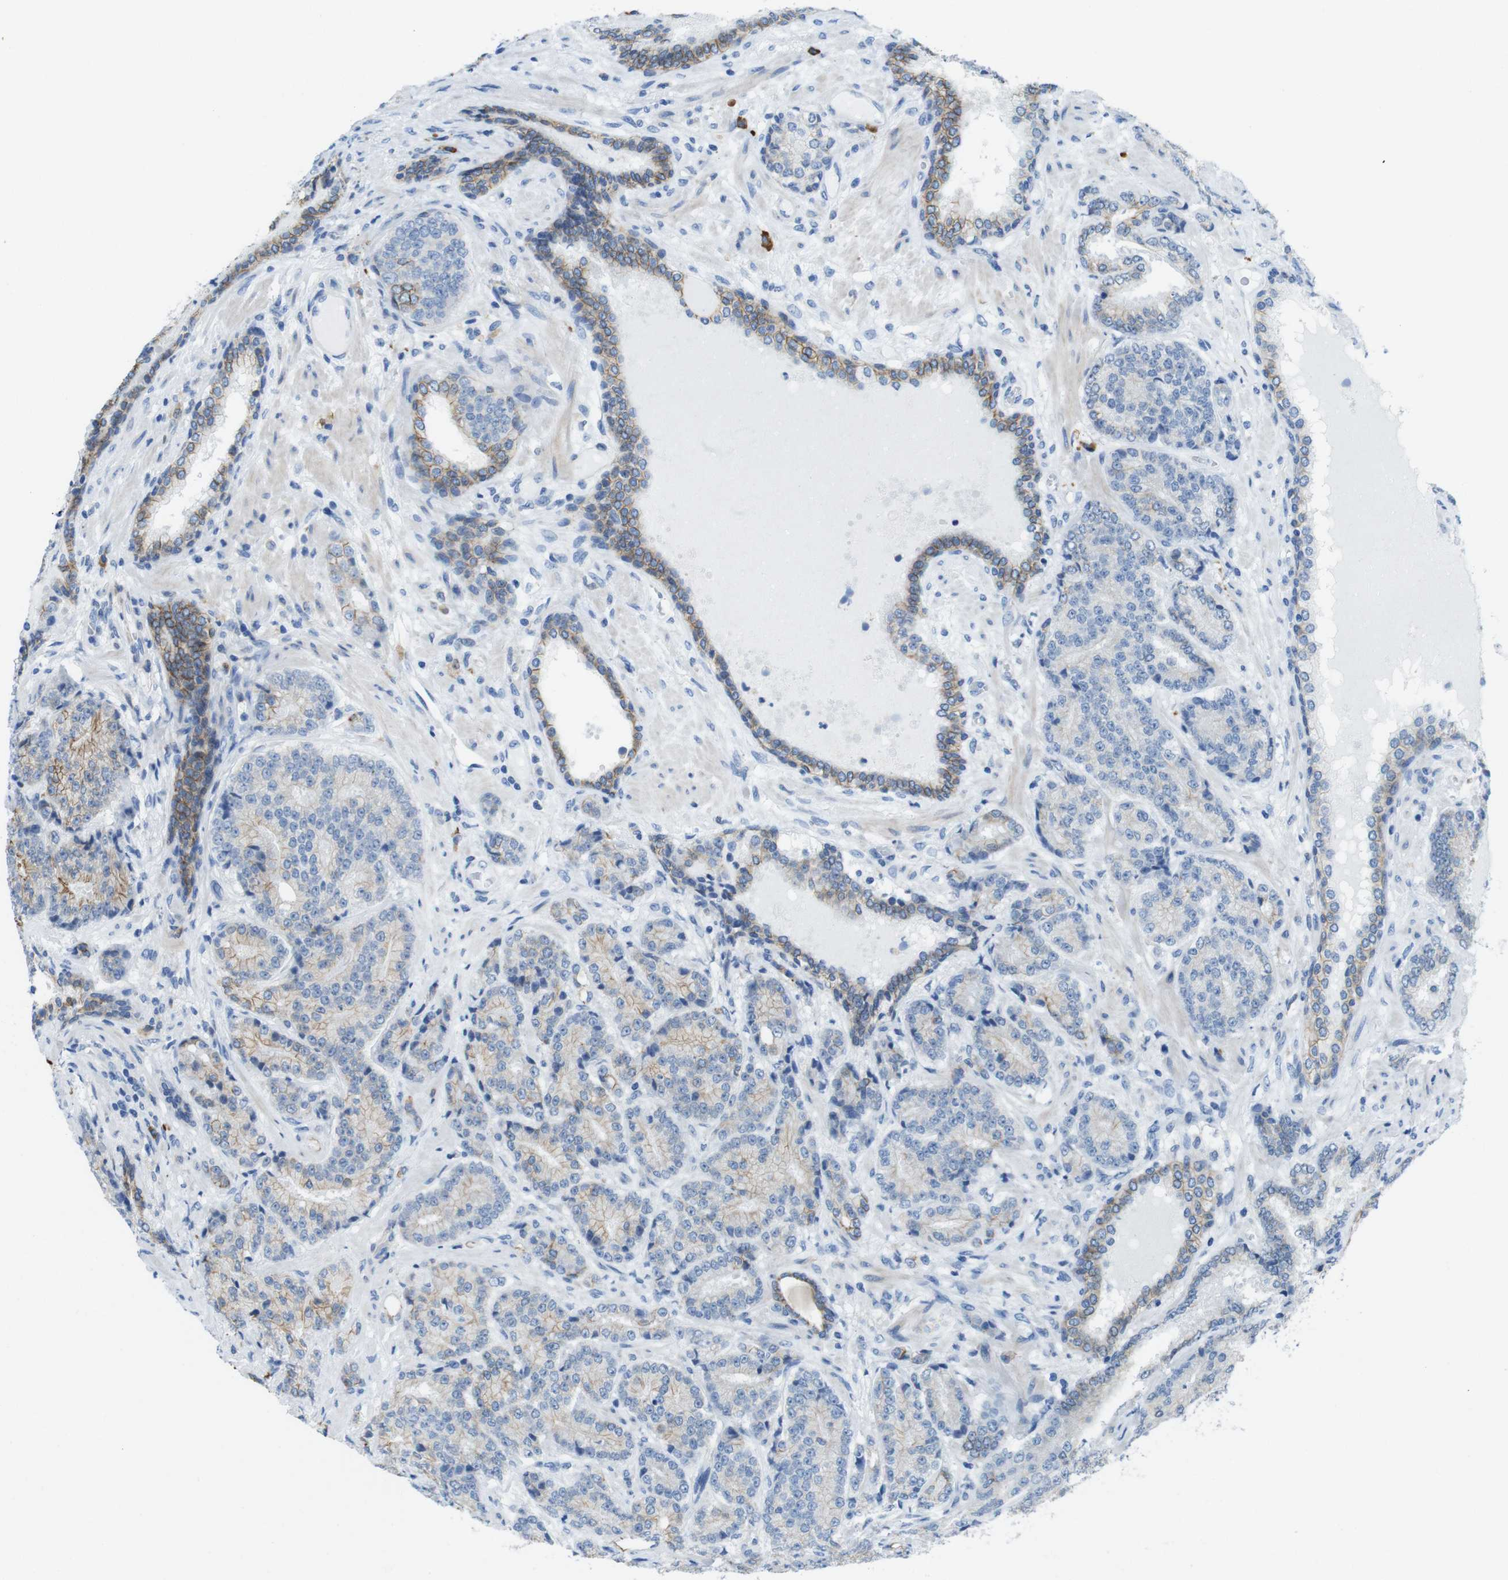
{"staining": {"intensity": "moderate", "quantity": "<25%", "location": "cytoplasmic/membranous"}, "tissue": "prostate cancer", "cell_type": "Tumor cells", "image_type": "cancer", "snomed": [{"axis": "morphology", "description": "Adenocarcinoma, High grade"}, {"axis": "topography", "description": "Prostate"}], "caption": "A histopathology image of human adenocarcinoma (high-grade) (prostate) stained for a protein demonstrates moderate cytoplasmic/membranous brown staining in tumor cells. (Brightfield microscopy of DAB IHC at high magnification).", "gene": "CLMN", "patient": {"sex": "male", "age": 61}}